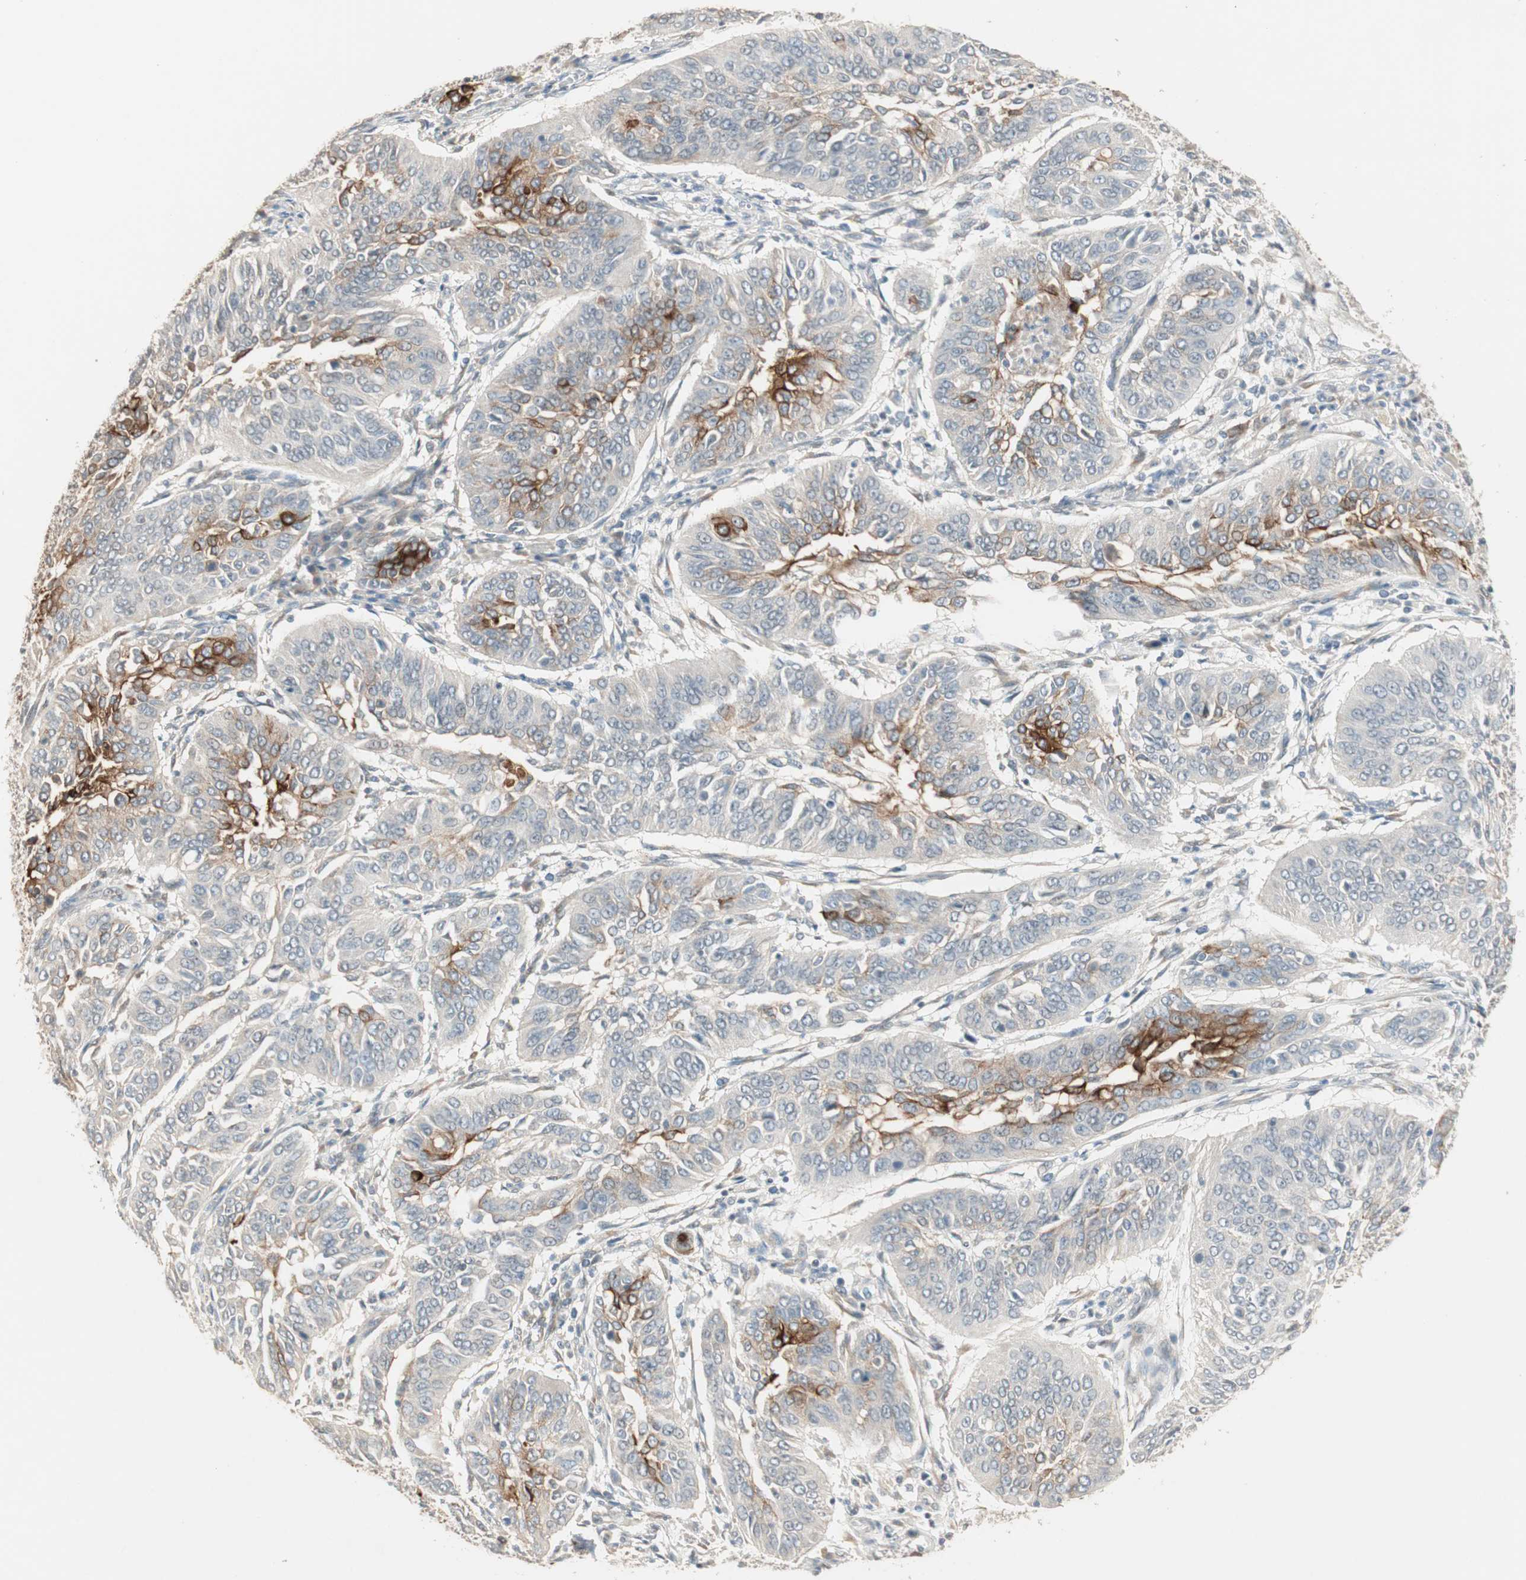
{"staining": {"intensity": "strong", "quantity": "<25%", "location": "cytoplasmic/membranous"}, "tissue": "cervical cancer", "cell_type": "Tumor cells", "image_type": "cancer", "snomed": [{"axis": "morphology", "description": "Normal tissue, NOS"}, {"axis": "morphology", "description": "Squamous cell carcinoma, NOS"}, {"axis": "topography", "description": "Cervix"}], "caption": "Protein expression analysis of human cervical squamous cell carcinoma reveals strong cytoplasmic/membranous positivity in approximately <25% of tumor cells.", "gene": "TASOR", "patient": {"sex": "female", "age": 39}}